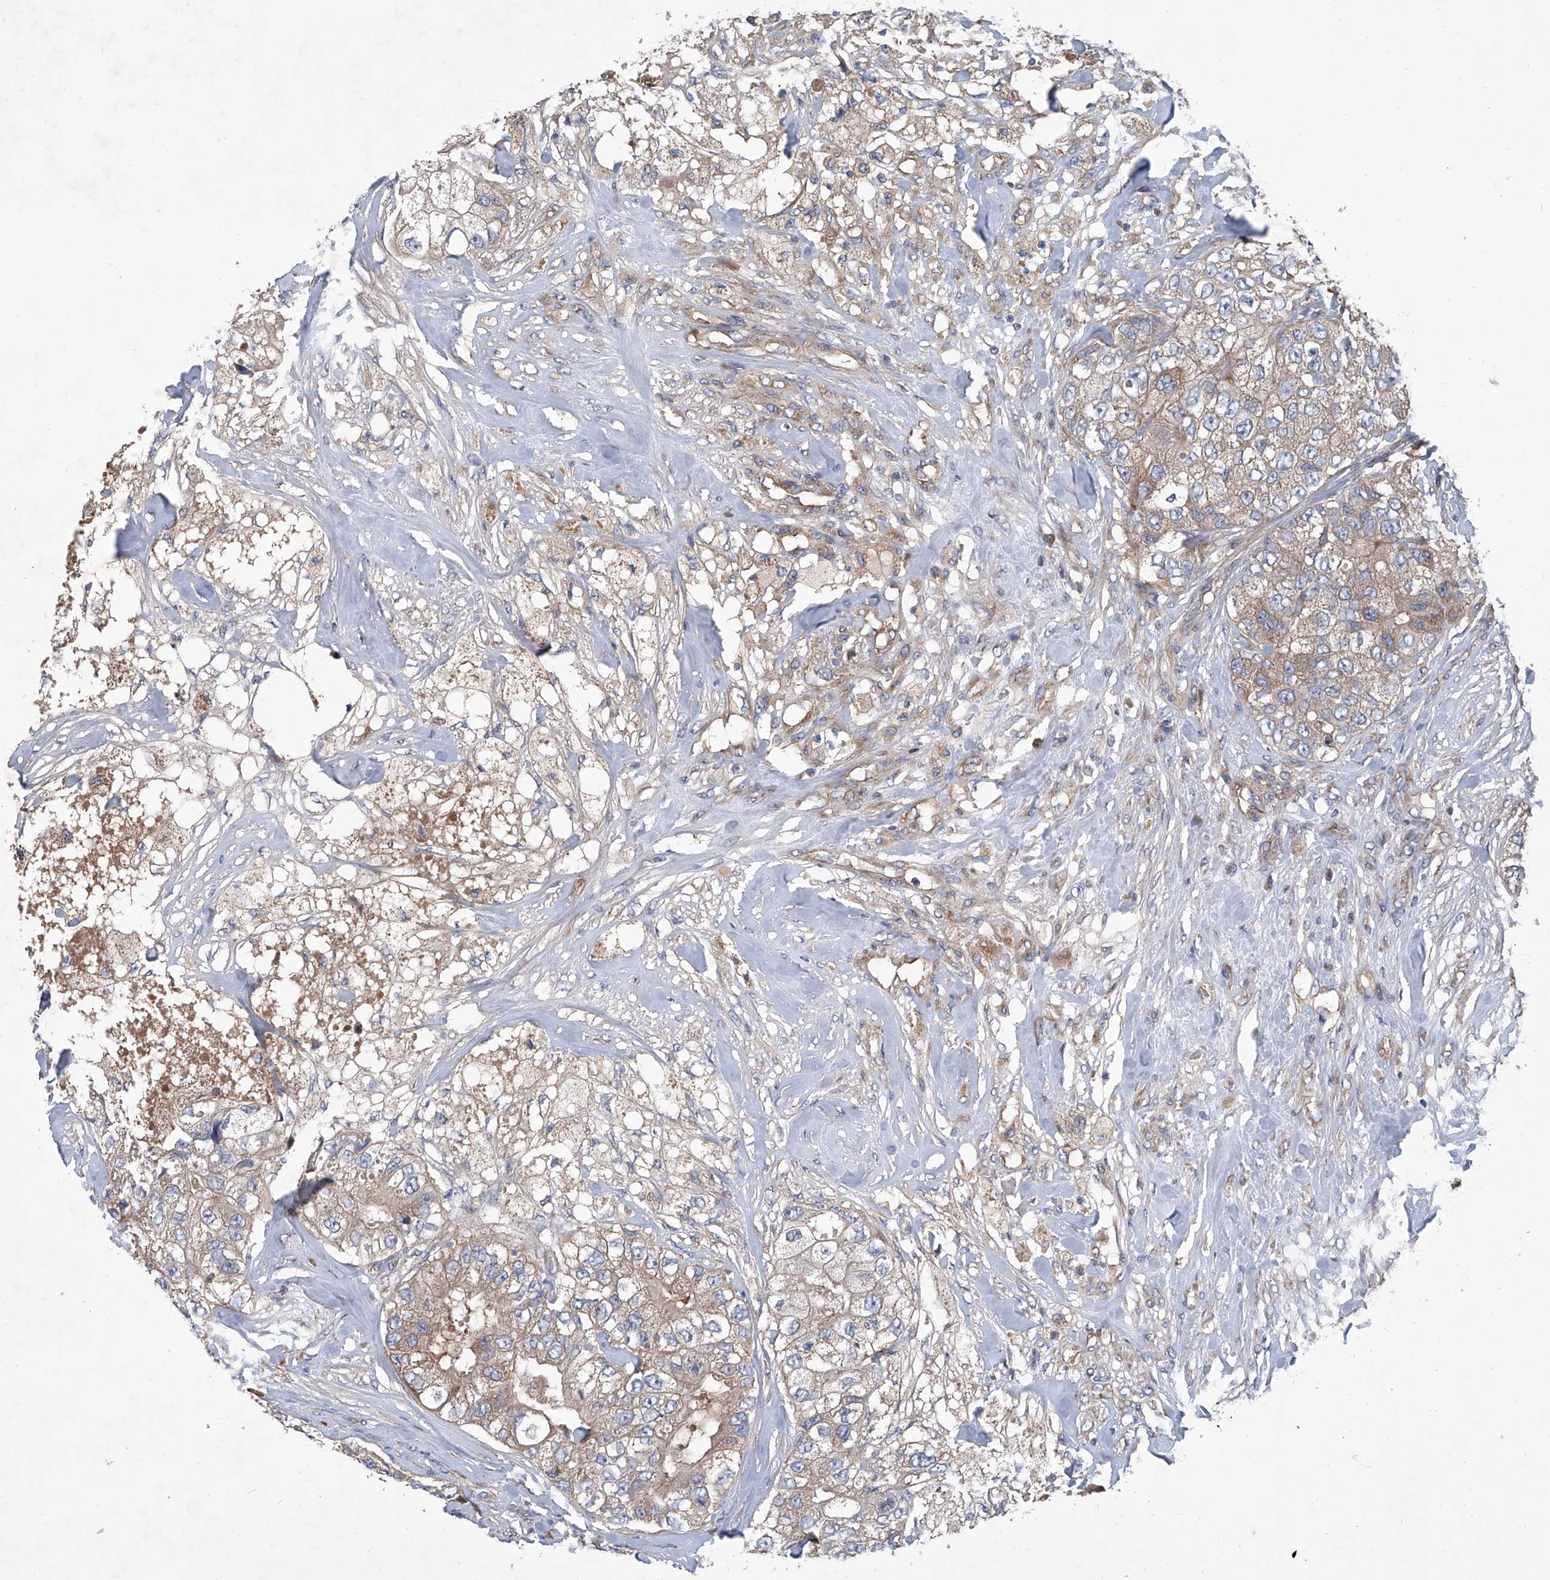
{"staining": {"intensity": "weak", "quantity": "25%-75%", "location": "cytoplasmic/membranous"}, "tissue": "breast cancer", "cell_type": "Tumor cells", "image_type": "cancer", "snomed": [{"axis": "morphology", "description": "Duct carcinoma"}, {"axis": "topography", "description": "Breast"}], "caption": "Immunohistochemistry (IHC) histopathology image of neoplastic tissue: breast cancer (invasive ductal carcinoma) stained using immunohistochemistry (IHC) displays low levels of weak protein expression localized specifically in the cytoplasmic/membranous of tumor cells, appearing as a cytoplasmic/membranous brown color.", "gene": "ASCC3", "patient": {"sex": "female", "age": 62}}